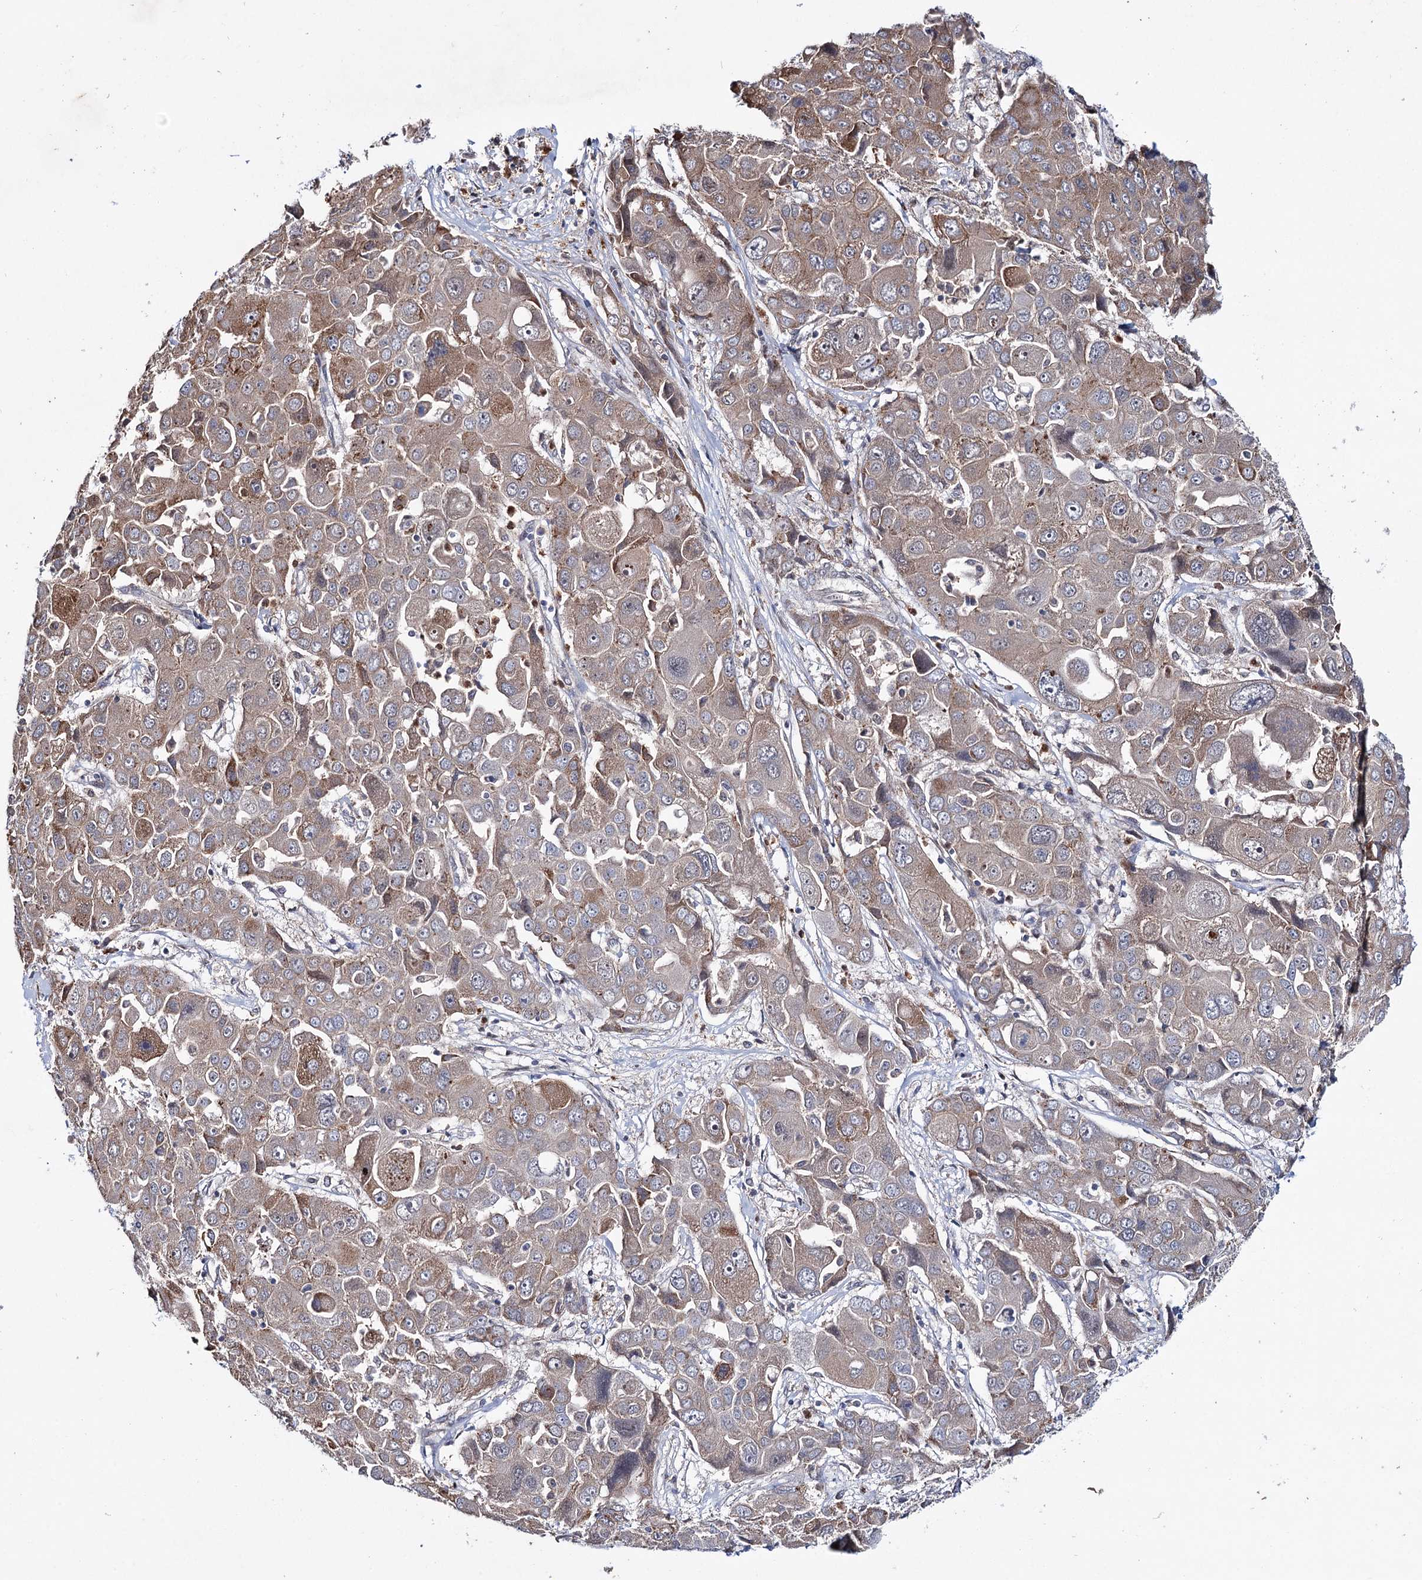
{"staining": {"intensity": "weak", "quantity": ">75%", "location": "cytoplasmic/membranous"}, "tissue": "liver cancer", "cell_type": "Tumor cells", "image_type": "cancer", "snomed": [{"axis": "morphology", "description": "Cholangiocarcinoma"}, {"axis": "topography", "description": "Liver"}], "caption": "Immunohistochemical staining of liver cancer (cholangiocarcinoma) shows weak cytoplasmic/membranous protein staining in about >75% of tumor cells.", "gene": "PTPN3", "patient": {"sex": "male", "age": 67}}